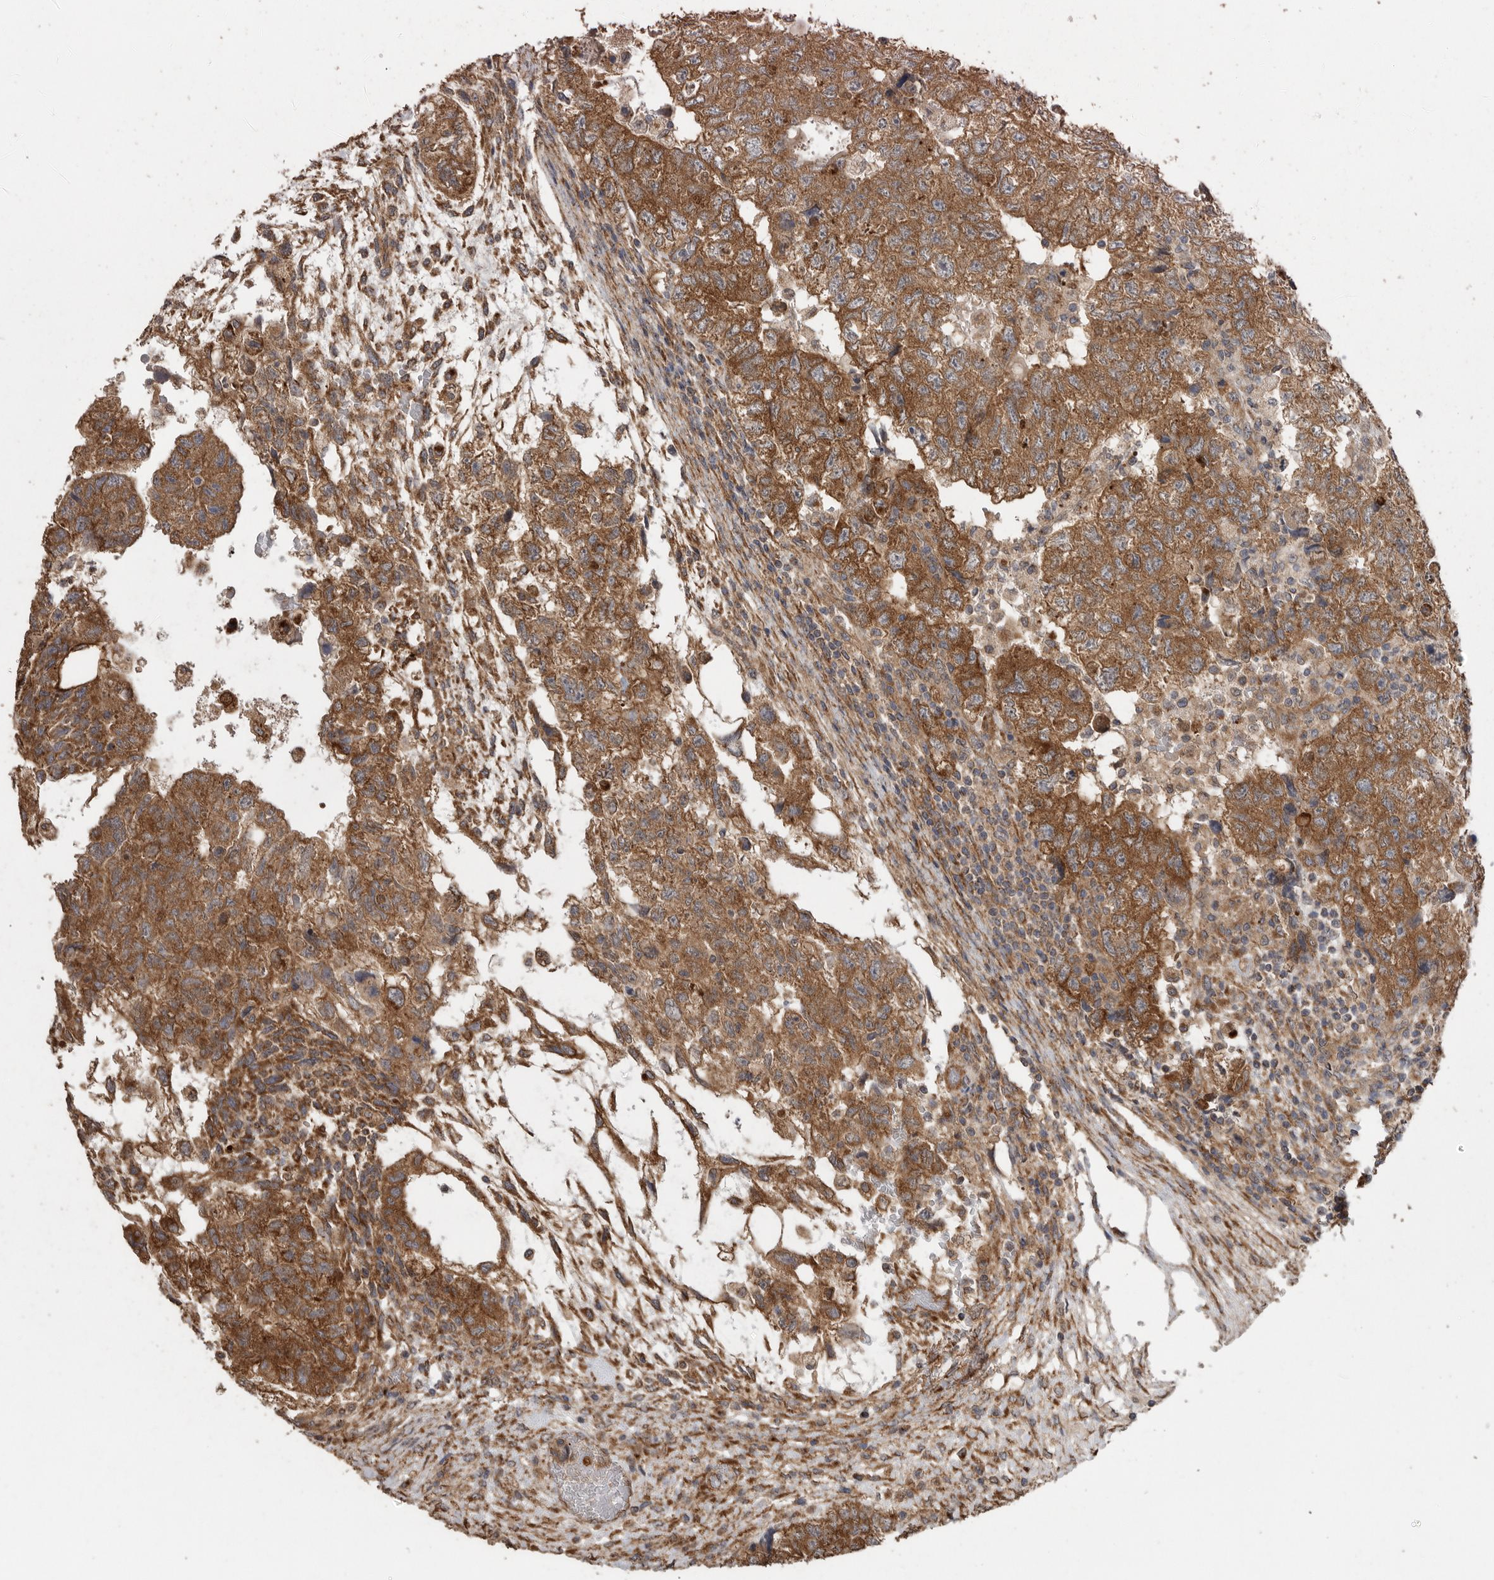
{"staining": {"intensity": "strong", "quantity": ">75%", "location": "cytoplasmic/membranous"}, "tissue": "testis cancer", "cell_type": "Tumor cells", "image_type": "cancer", "snomed": [{"axis": "morphology", "description": "Carcinoma, Embryonal, NOS"}, {"axis": "topography", "description": "Testis"}], "caption": "This is a micrograph of immunohistochemistry (IHC) staining of testis cancer, which shows strong expression in the cytoplasmic/membranous of tumor cells.", "gene": "PODXL2", "patient": {"sex": "male", "age": 36}}